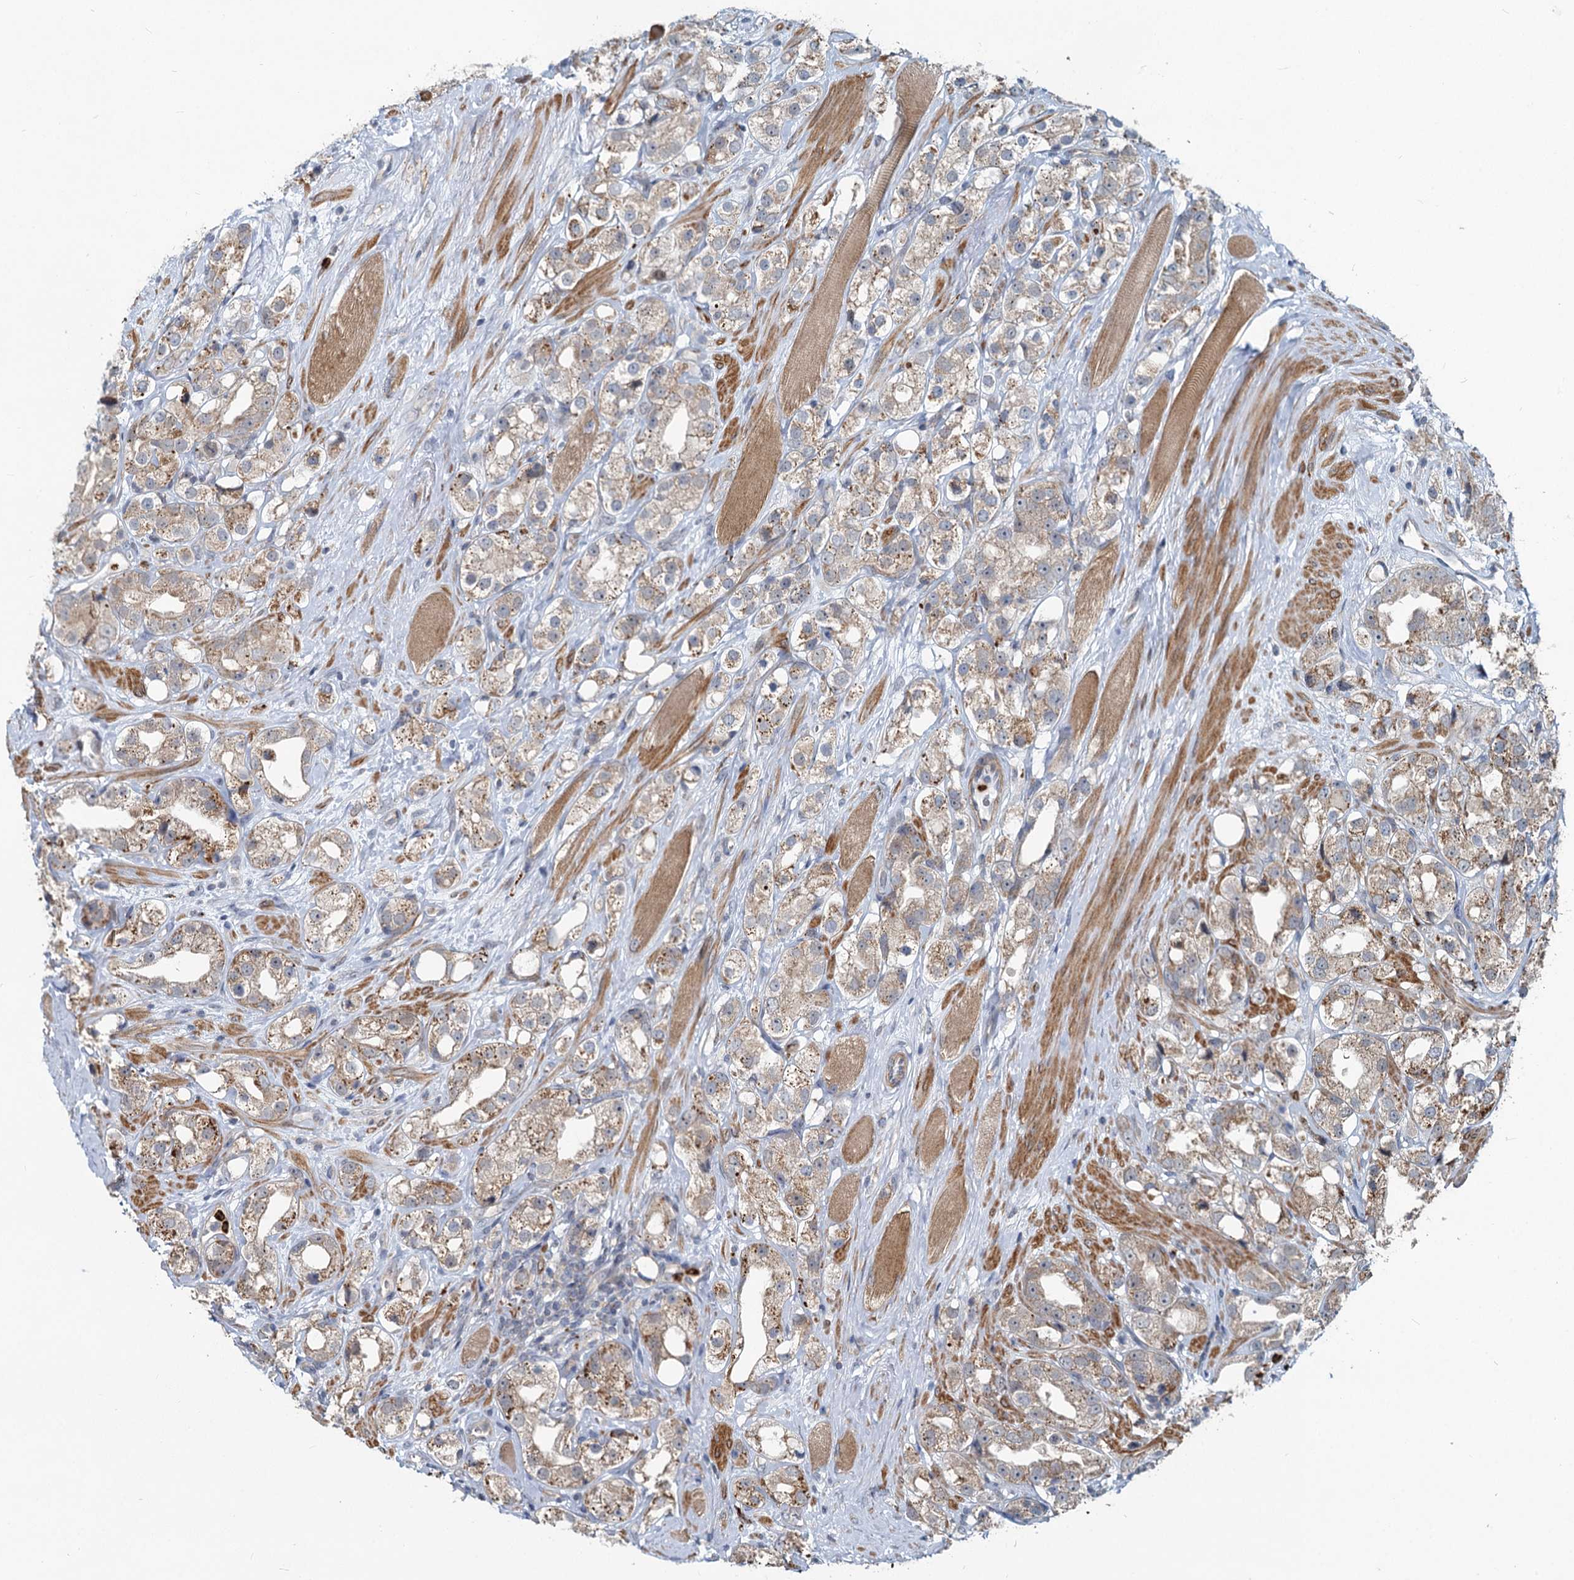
{"staining": {"intensity": "moderate", "quantity": "25%-75%", "location": "cytoplasmic/membranous"}, "tissue": "prostate cancer", "cell_type": "Tumor cells", "image_type": "cancer", "snomed": [{"axis": "morphology", "description": "Adenocarcinoma, NOS"}, {"axis": "topography", "description": "Prostate"}], "caption": "A brown stain highlights moderate cytoplasmic/membranous expression of a protein in human prostate cancer tumor cells. (DAB (3,3'-diaminobenzidine) IHC with brightfield microscopy, high magnification).", "gene": "ADCY2", "patient": {"sex": "male", "age": 79}}